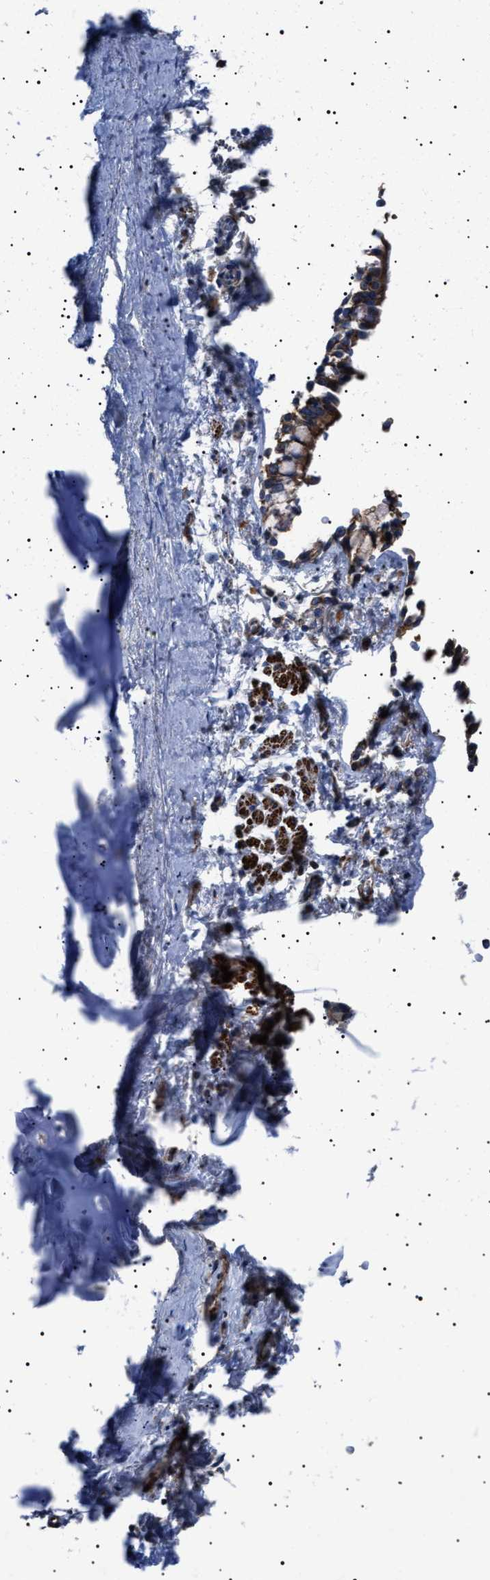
{"staining": {"intensity": "moderate", "quantity": "25%-75%", "location": "cytoplasmic/membranous"}, "tissue": "adipose tissue", "cell_type": "Adipocytes", "image_type": "normal", "snomed": [{"axis": "morphology", "description": "Normal tissue, NOS"}, {"axis": "topography", "description": "Cartilage tissue"}, {"axis": "topography", "description": "Lung"}], "caption": "Moderate cytoplasmic/membranous protein expression is present in about 25%-75% of adipocytes in adipose tissue.", "gene": "NEU1", "patient": {"sex": "female", "age": 77}}